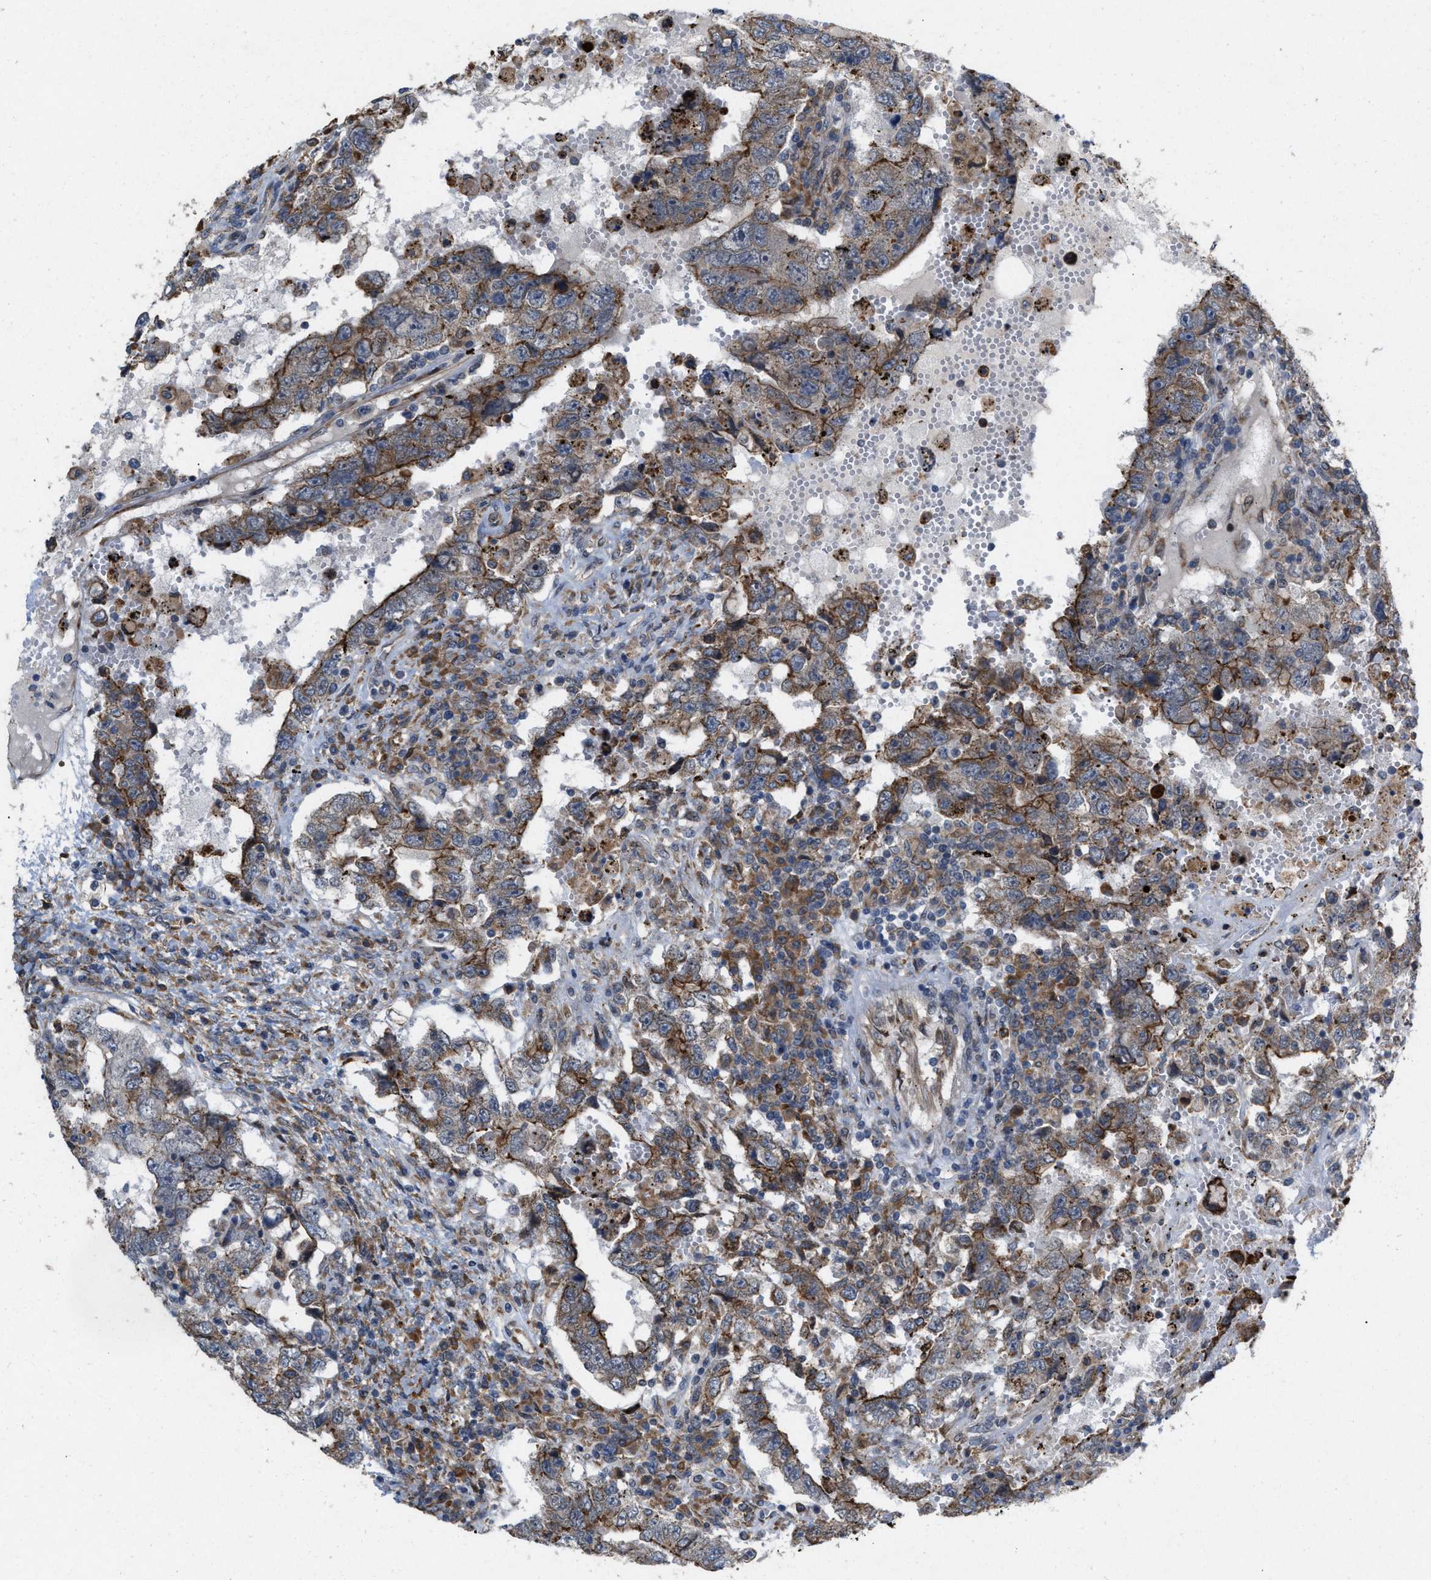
{"staining": {"intensity": "moderate", "quantity": ">75%", "location": "cytoplasmic/membranous"}, "tissue": "testis cancer", "cell_type": "Tumor cells", "image_type": "cancer", "snomed": [{"axis": "morphology", "description": "Carcinoma, Embryonal, NOS"}, {"axis": "topography", "description": "Testis"}], "caption": "The micrograph exhibits immunohistochemical staining of testis cancer (embryonal carcinoma). There is moderate cytoplasmic/membranous staining is appreciated in approximately >75% of tumor cells.", "gene": "MFSD6", "patient": {"sex": "male", "age": 26}}